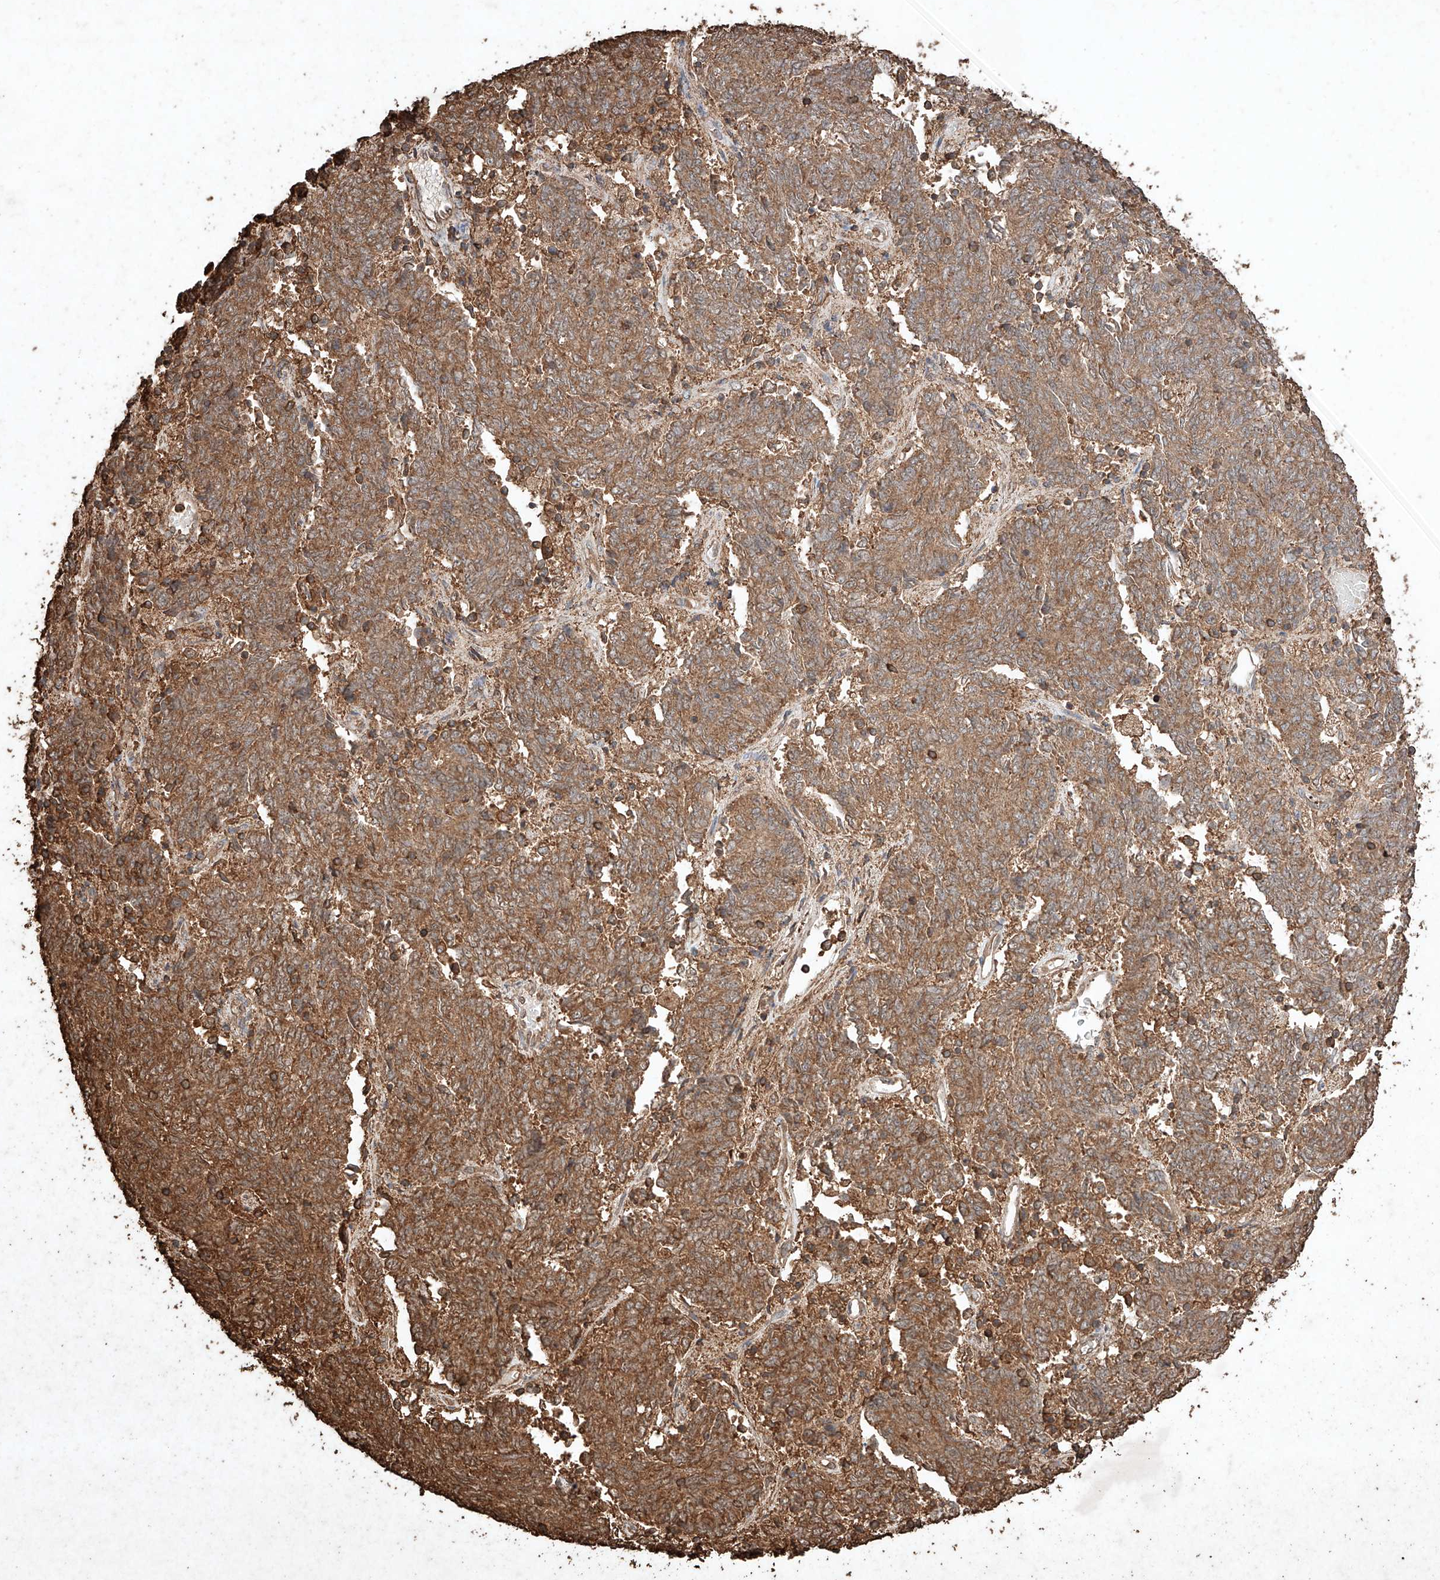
{"staining": {"intensity": "moderate", "quantity": ">75%", "location": "cytoplasmic/membranous"}, "tissue": "endometrial cancer", "cell_type": "Tumor cells", "image_type": "cancer", "snomed": [{"axis": "morphology", "description": "Adenocarcinoma, NOS"}, {"axis": "topography", "description": "Endometrium"}], "caption": "This micrograph reveals IHC staining of adenocarcinoma (endometrial), with medium moderate cytoplasmic/membranous expression in about >75% of tumor cells.", "gene": "M6PR", "patient": {"sex": "female", "age": 80}}